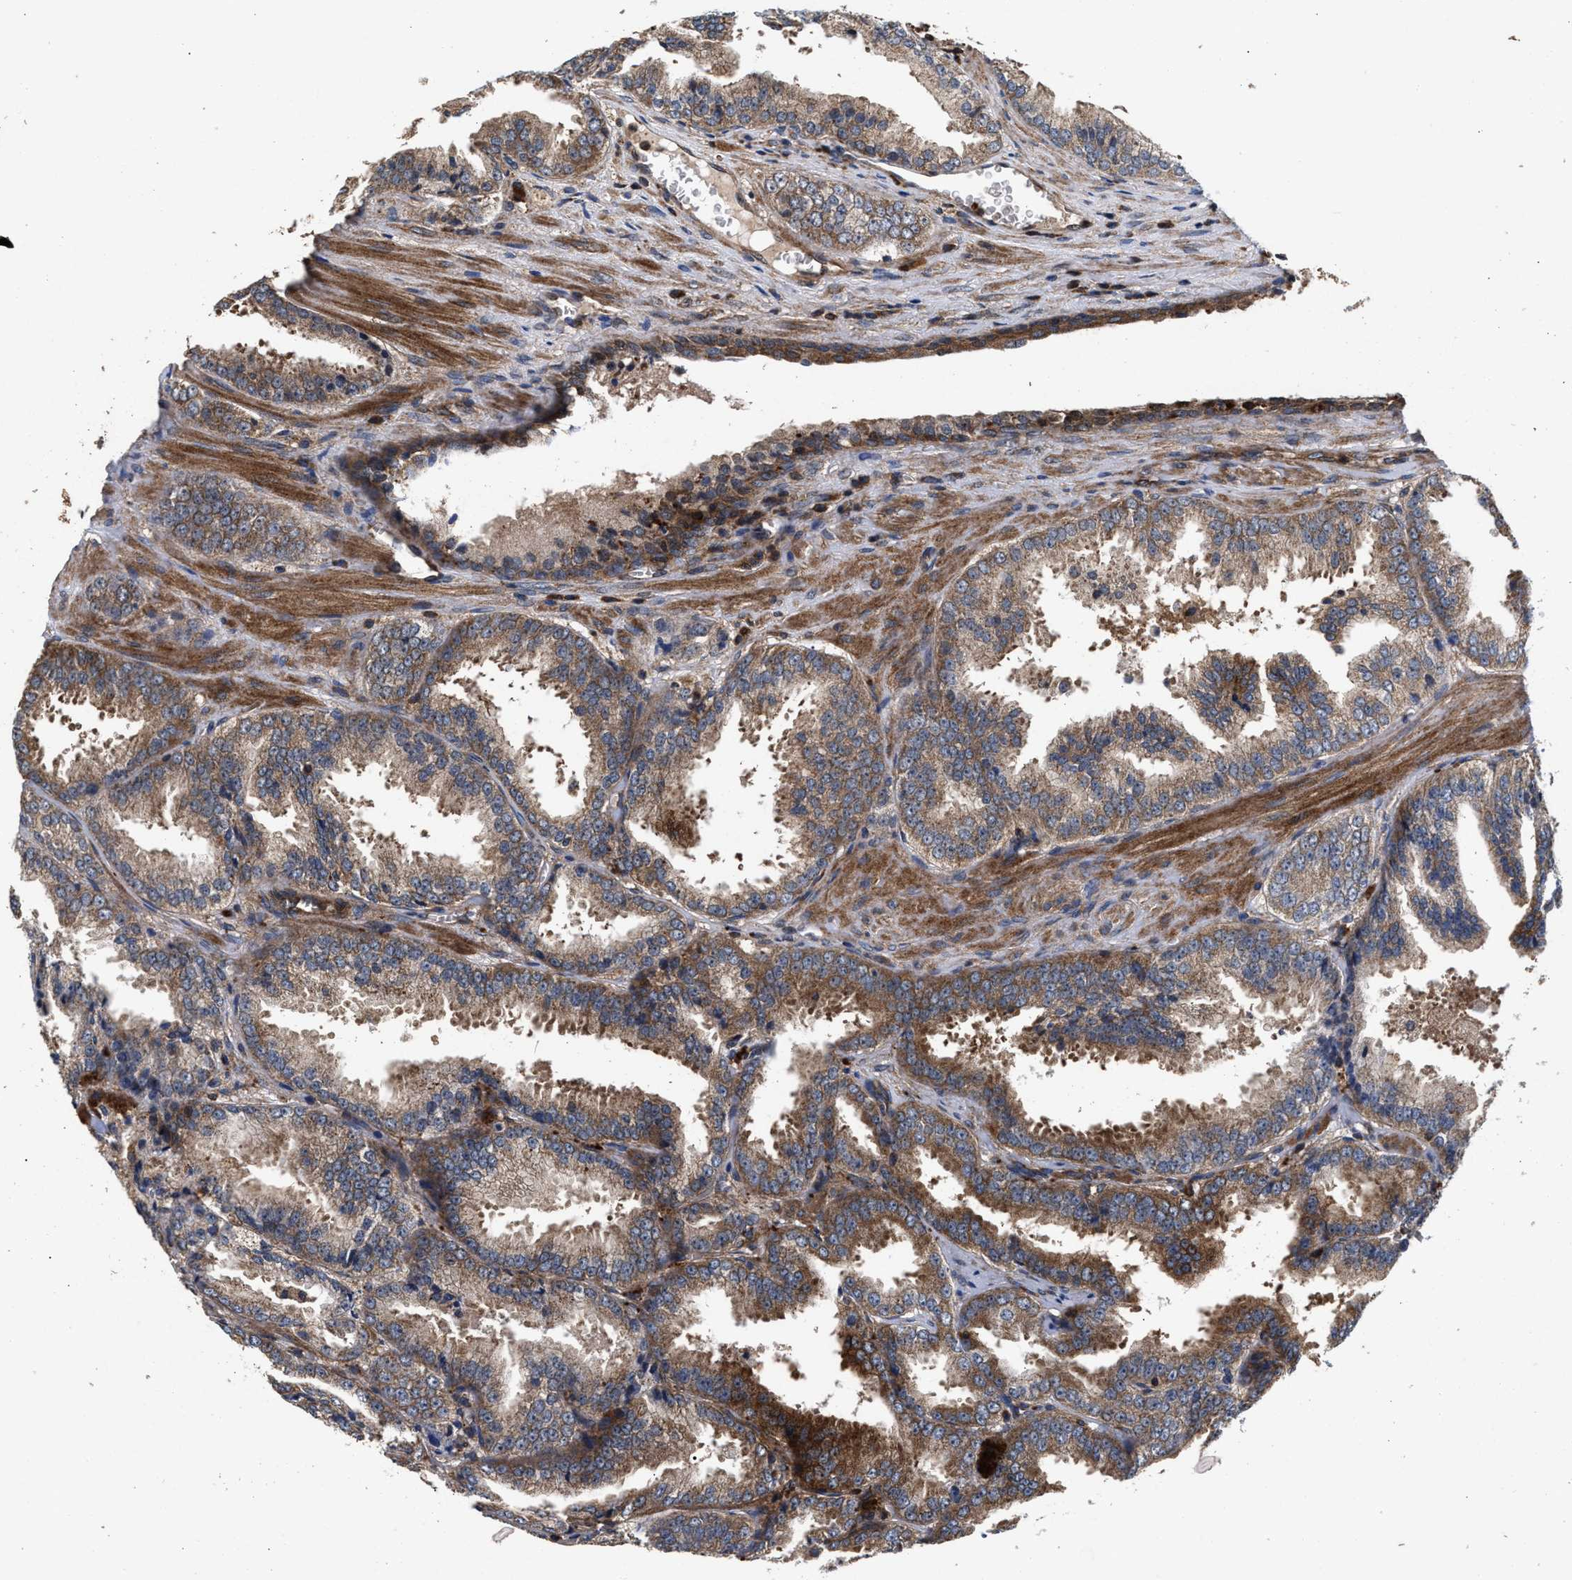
{"staining": {"intensity": "moderate", "quantity": ">75%", "location": "cytoplasmic/membranous"}, "tissue": "prostate cancer", "cell_type": "Tumor cells", "image_type": "cancer", "snomed": [{"axis": "morphology", "description": "Adenocarcinoma, High grade"}, {"axis": "topography", "description": "Prostate"}], "caption": "Protein staining of prostate adenocarcinoma (high-grade) tissue displays moderate cytoplasmic/membranous positivity in approximately >75% of tumor cells.", "gene": "NFKB2", "patient": {"sex": "male", "age": 61}}